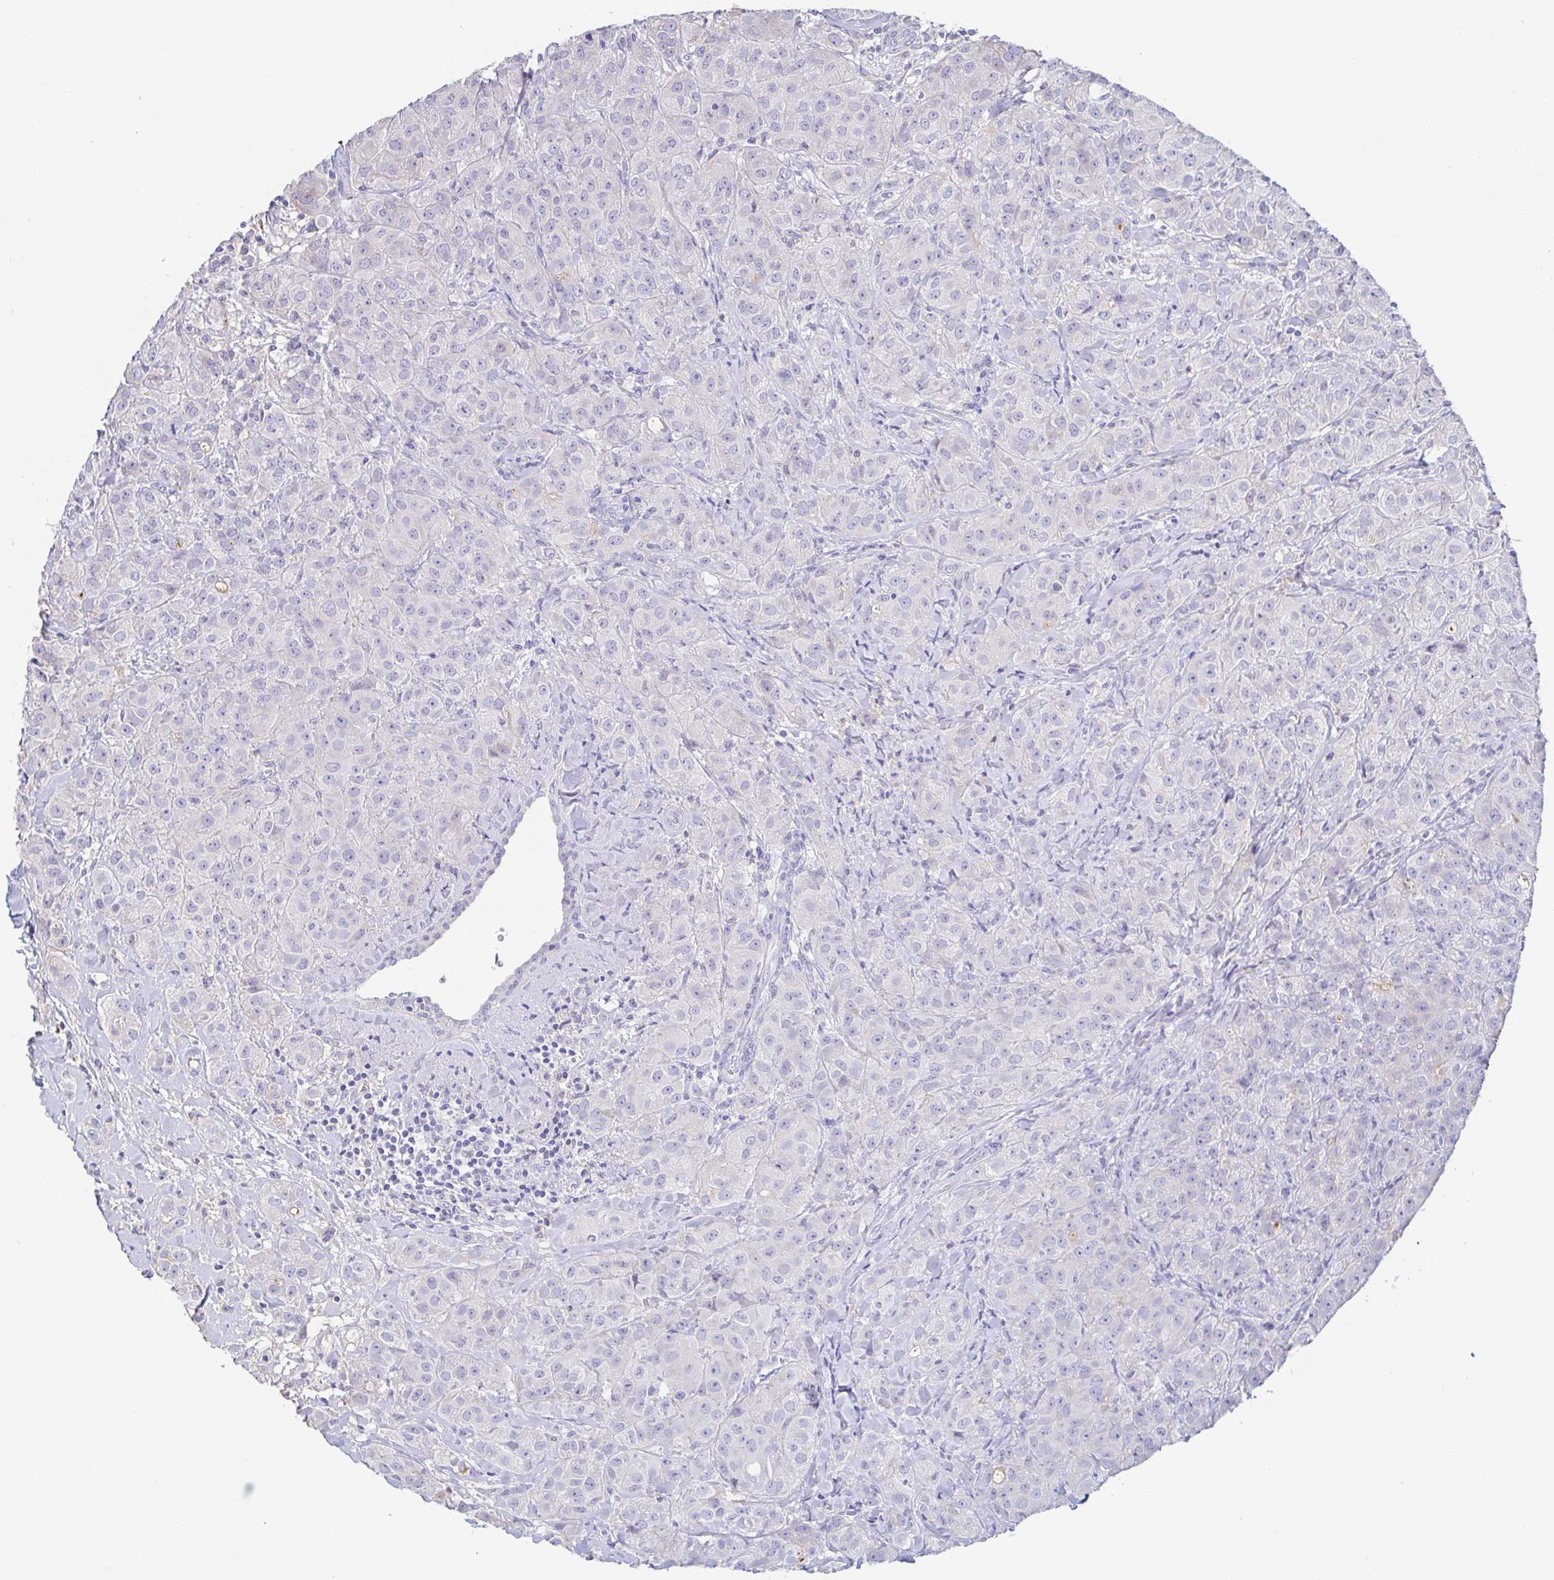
{"staining": {"intensity": "negative", "quantity": "none", "location": "none"}, "tissue": "breast cancer", "cell_type": "Tumor cells", "image_type": "cancer", "snomed": [{"axis": "morphology", "description": "Normal tissue, NOS"}, {"axis": "morphology", "description": "Duct carcinoma"}, {"axis": "topography", "description": "Breast"}], "caption": "Micrograph shows no protein staining in tumor cells of breast intraductal carcinoma tissue.", "gene": "TREH", "patient": {"sex": "female", "age": 43}}